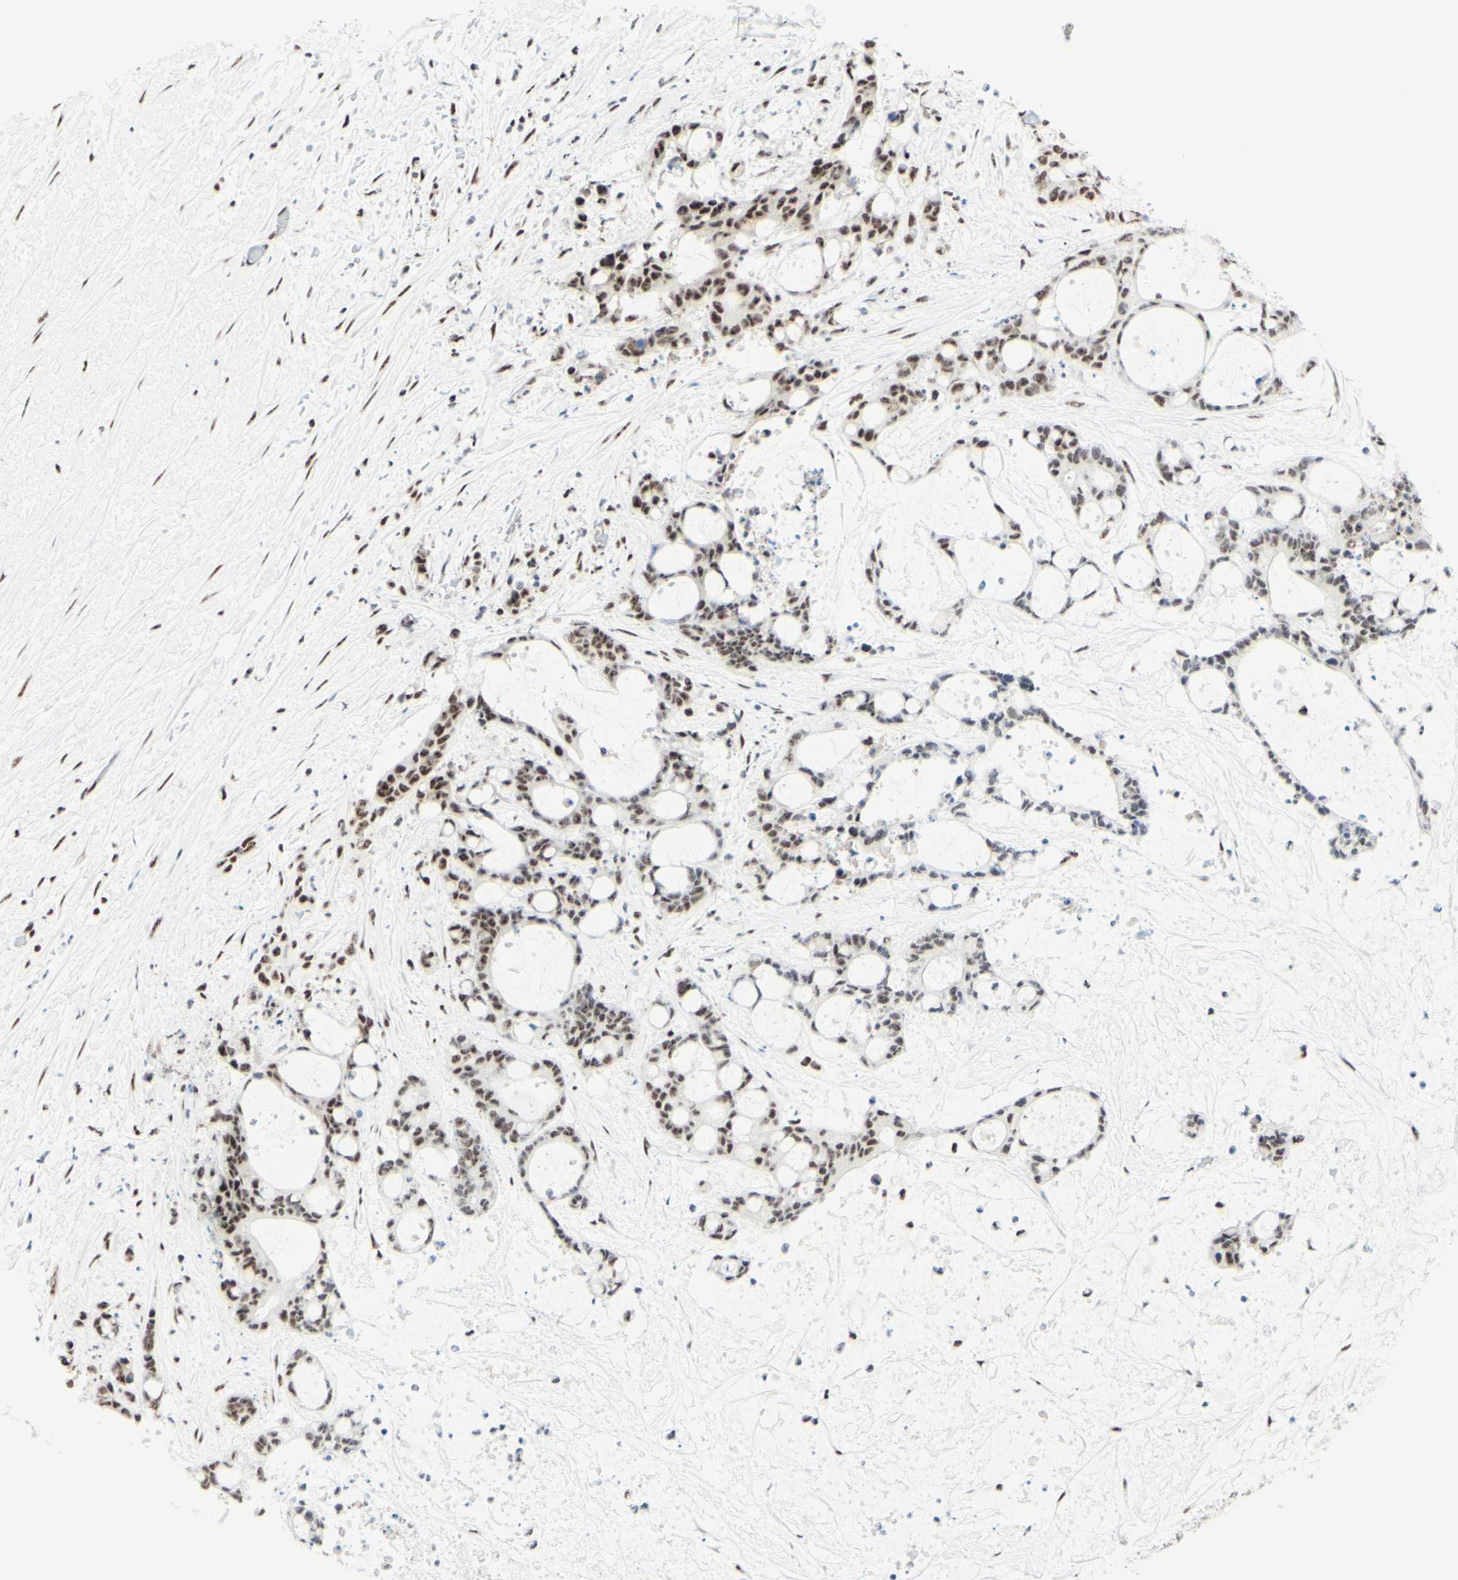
{"staining": {"intensity": "moderate", "quantity": "<25%", "location": "nuclear"}, "tissue": "liver cancer", "cell_type": "Tumor cells", "image_type": "cancer", "snomed": [{"axis": "morphology", "description": "Cholangiocarcinoma"}, {"axis": "topography", "description": "Liver"}], "caption": "About <25% of tumor cells in cholangiocarcinoma (liver) show moderate nuclear protein positivity as visualized by brown immunohistochemical staining.", "gene": "WTAP", "patient": {"sex": "female", "age": 73}}